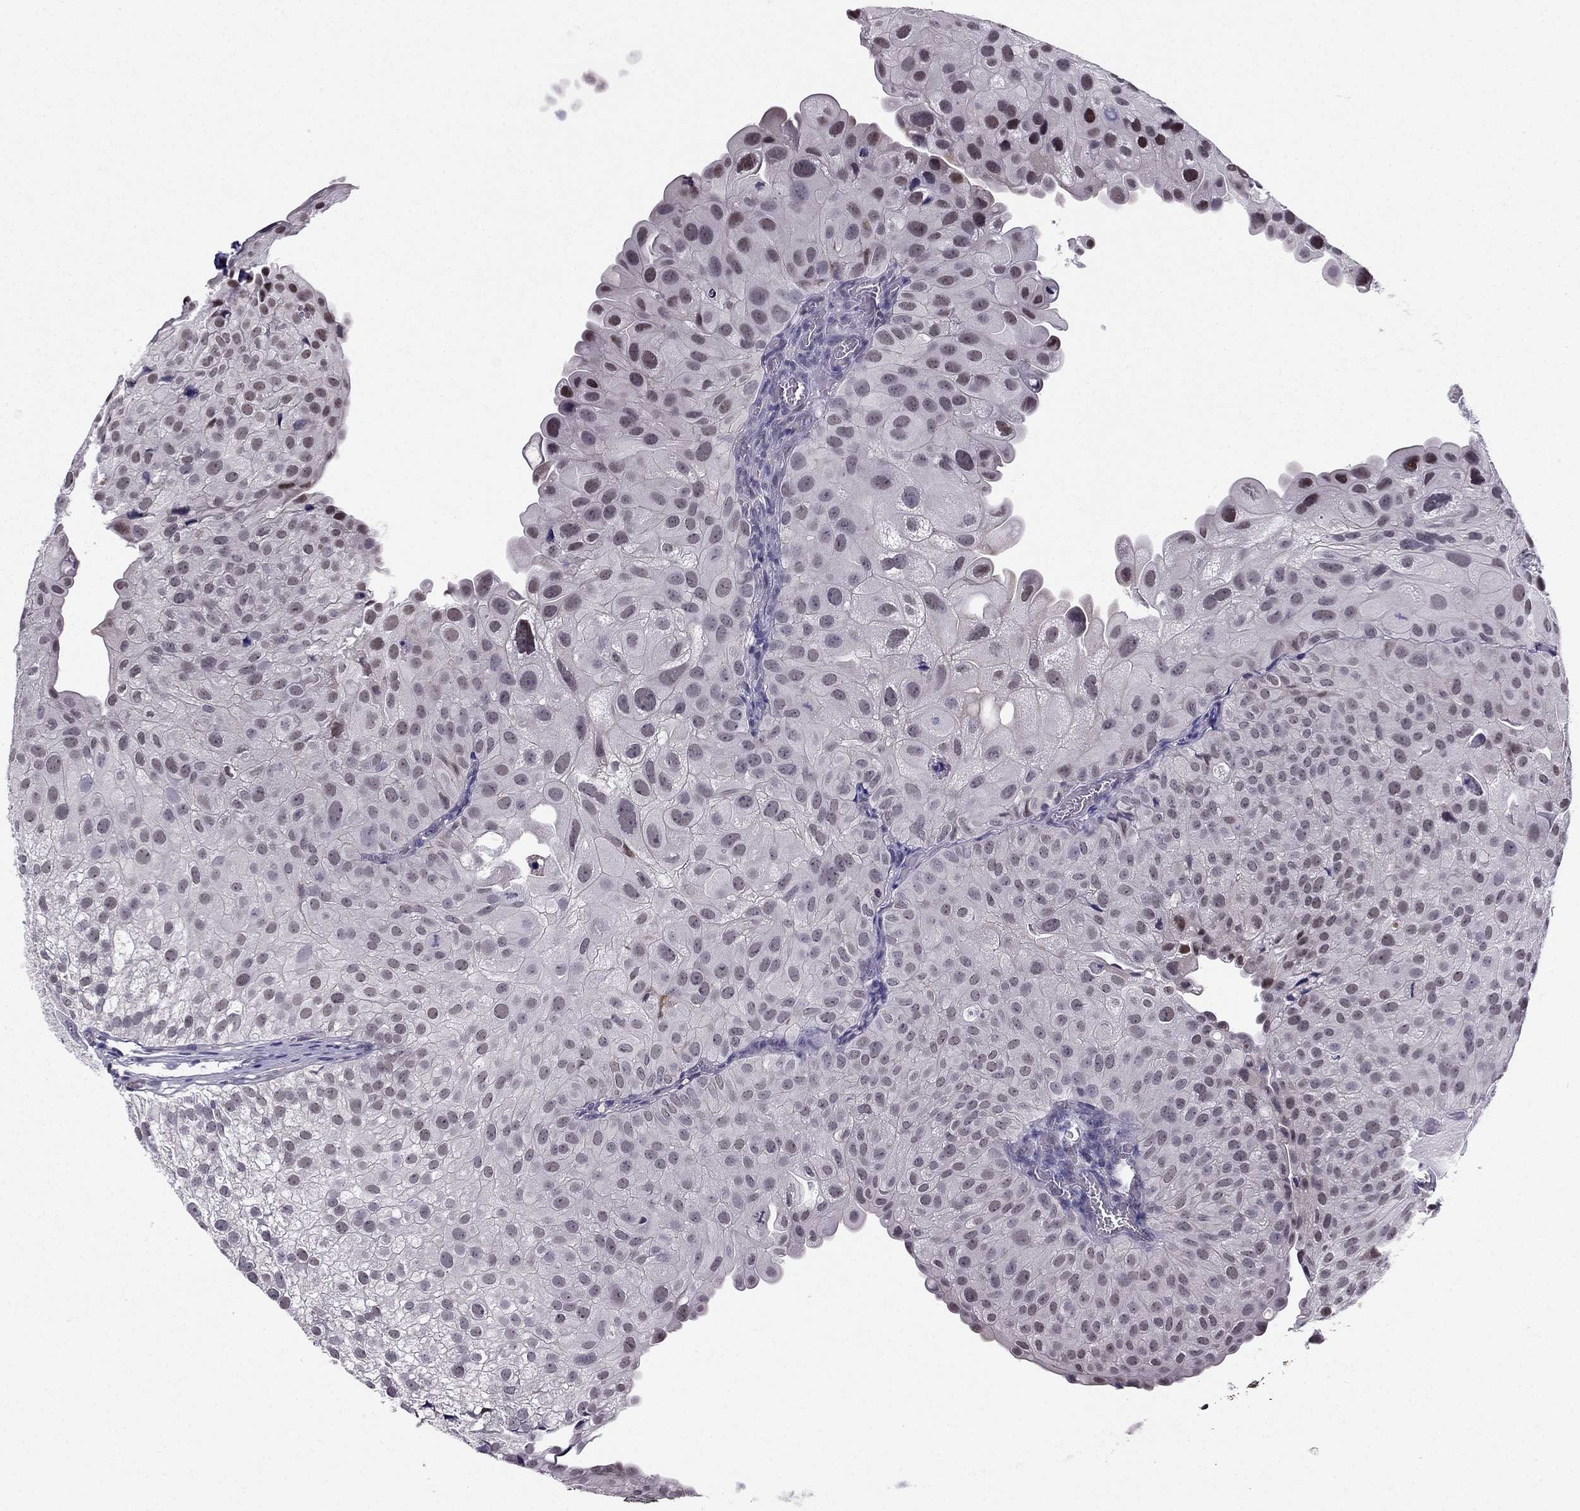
{"staining": {"intensity": "negative", "quantity": "none", "location": "none"}, "tissue": "urothelial cancer", "cell_type": "Tumor cells", "image_type": "cancer", "snomed": [{"axis": "morphology", "description": "Urothelial carcinoma, Low grade"}, {"axis": "topography", "description": "Urinary bladder"}], "caption": "Immunohistochemistry (IHC) of human urothelial carcinoma (low-grade) shows no staining in tumor cells.", "gene": "RPRD2", "patient": {"sex": "female", "age": 78}}